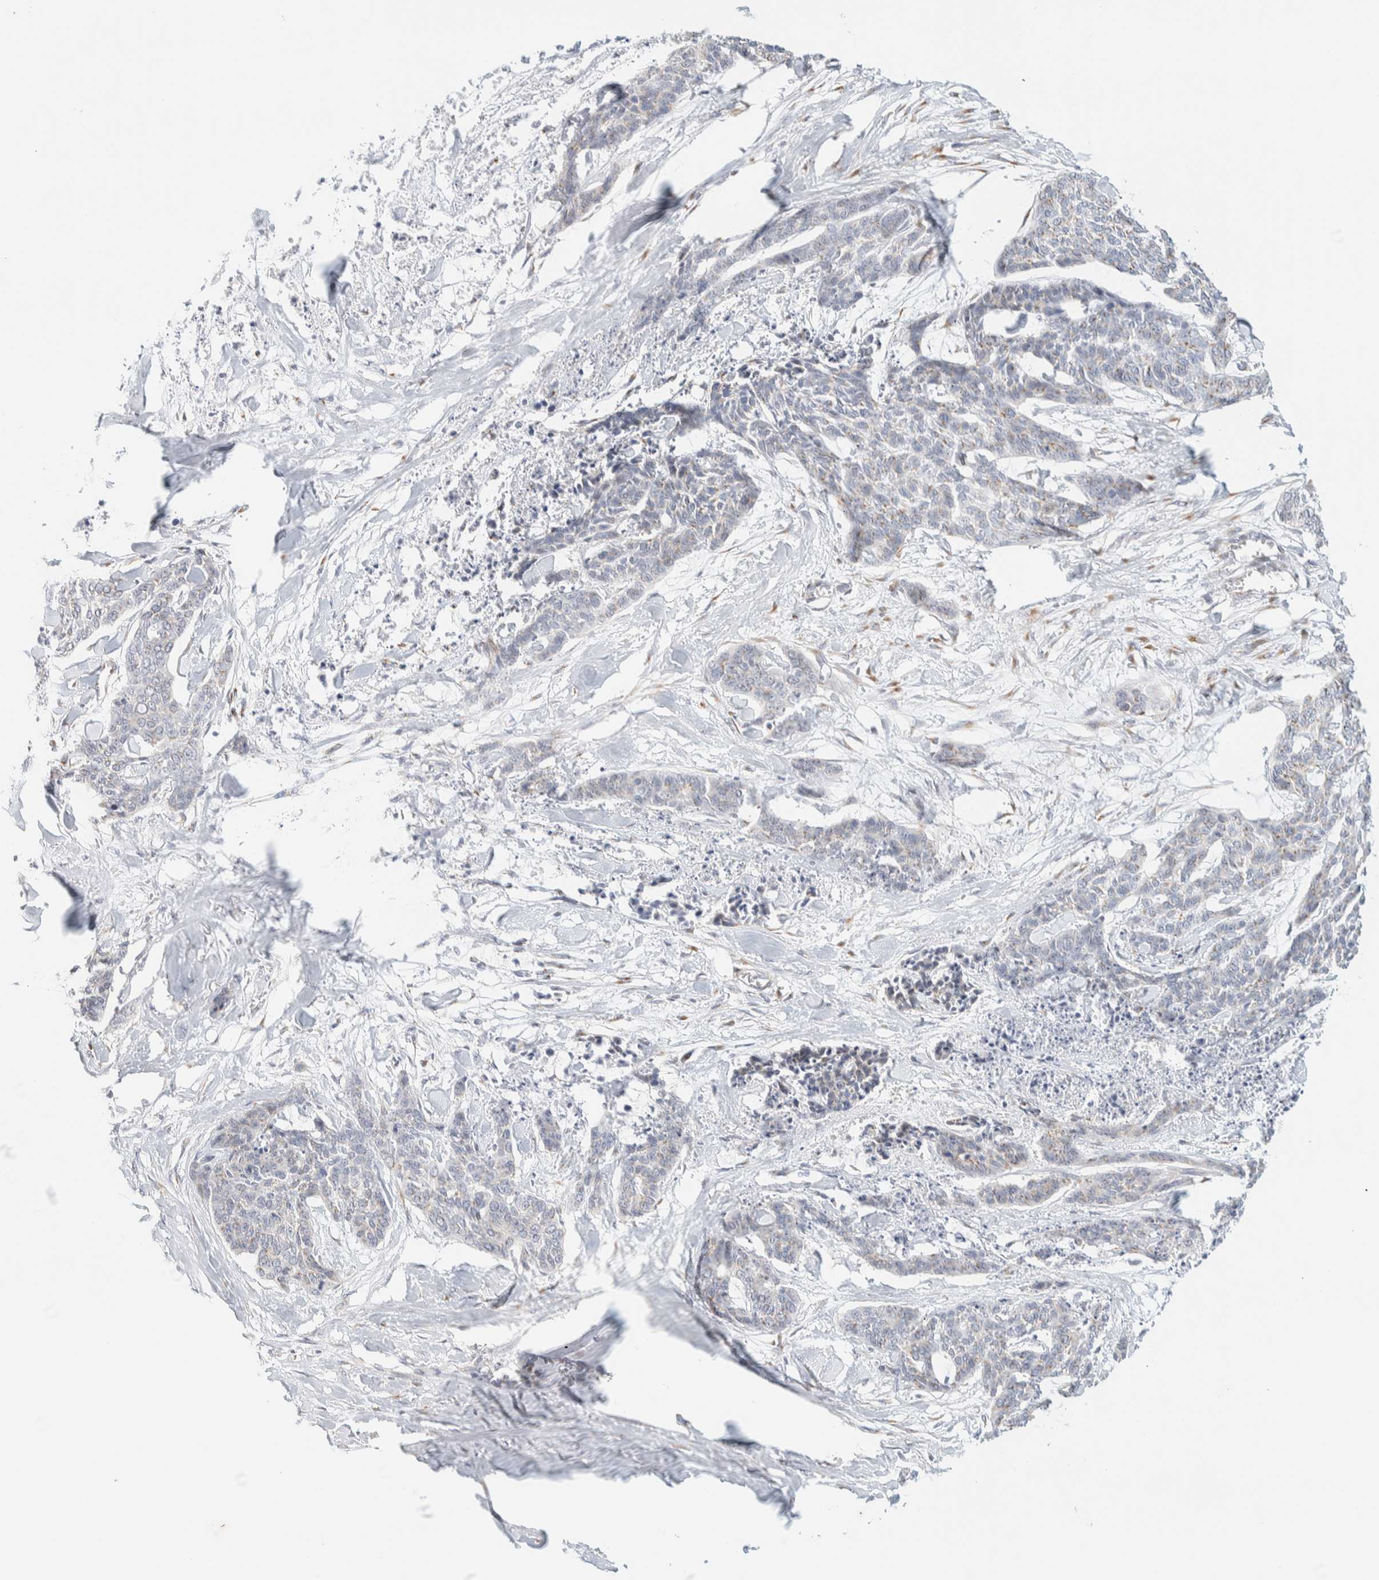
{"staining": {"intensity": "negative", "quantity": "none", "location": "none"}, "tissue": "skin cancer", "cell_type": "Tumor cells", "image_type": "cancer", "snomed": [{"axis": "morphology", "description": "Basal cell carcinoma"}, {"axis": "topography", "description": "Skin"}], "caption": "A high-resolution histopathology image shows immunohistochemistry staining of basal cell carcinoma (skin), which demonstrates no significant staining in tumor cells.", "gene": "SPNS3", "patient": {"sex": "female", "age": 64}}